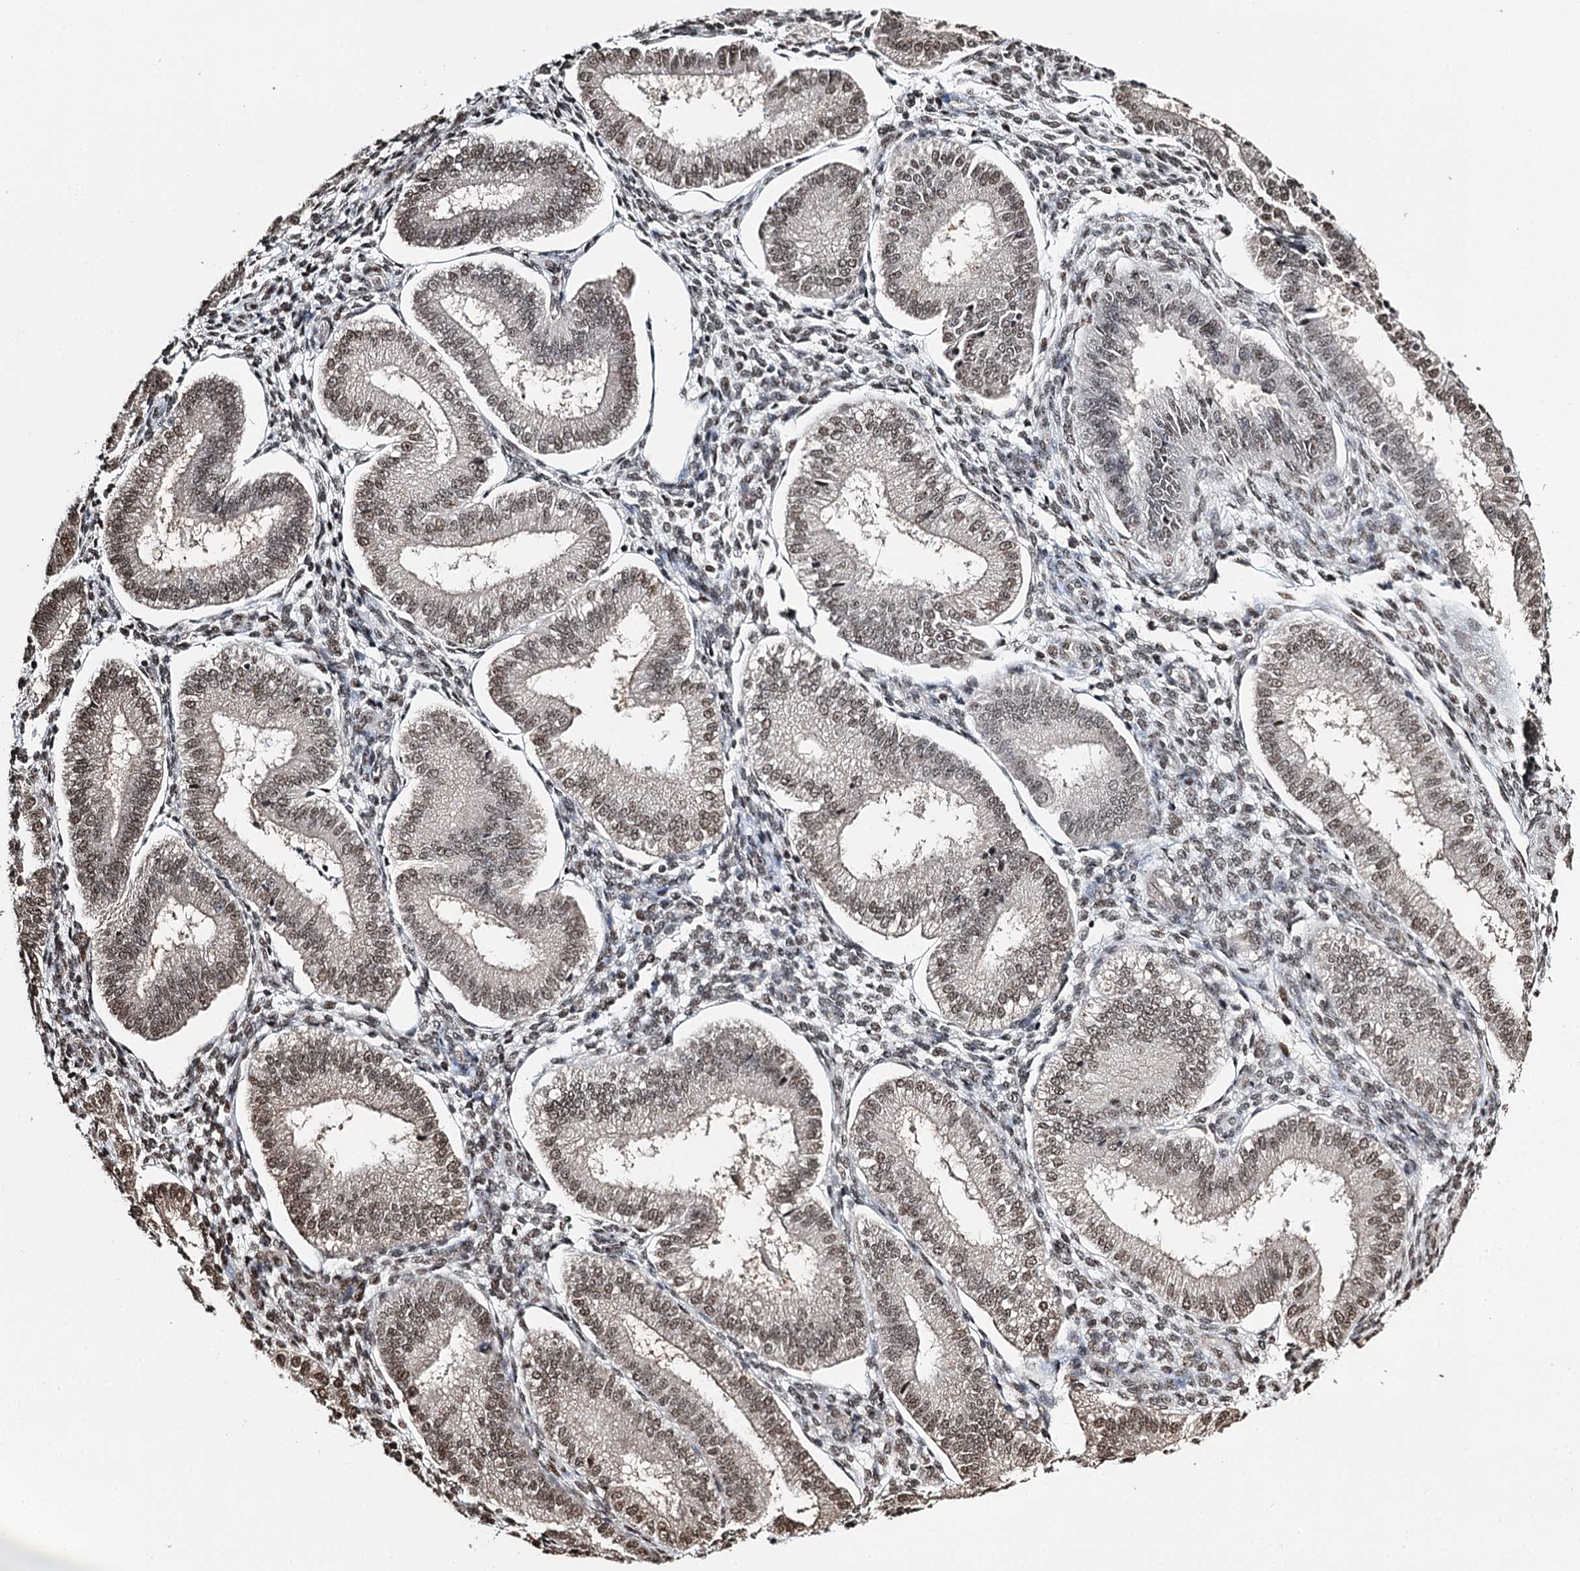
{"staining": {"intensity": "moderate", "quantity": "<25%", "location": "nuclear"}, "tissue": "endometrium", "cell_type": "Cells in endometrial stroma", "image_type": "normal", "snomed": [{"axis": "morphology", "description": "Normal tissue, NOS"}, {"axis": "topography", "description": "Endometrium"}], "caption": "A brown stain highlights moderate nuclear staining of a protein in cells in endometrial stroma of benign endometrium. (brown staining indicates protein expression, while blue staining denotes nuclei).", "gene": "RPS27A", "patient": {"sex": "female", "age": 39}}